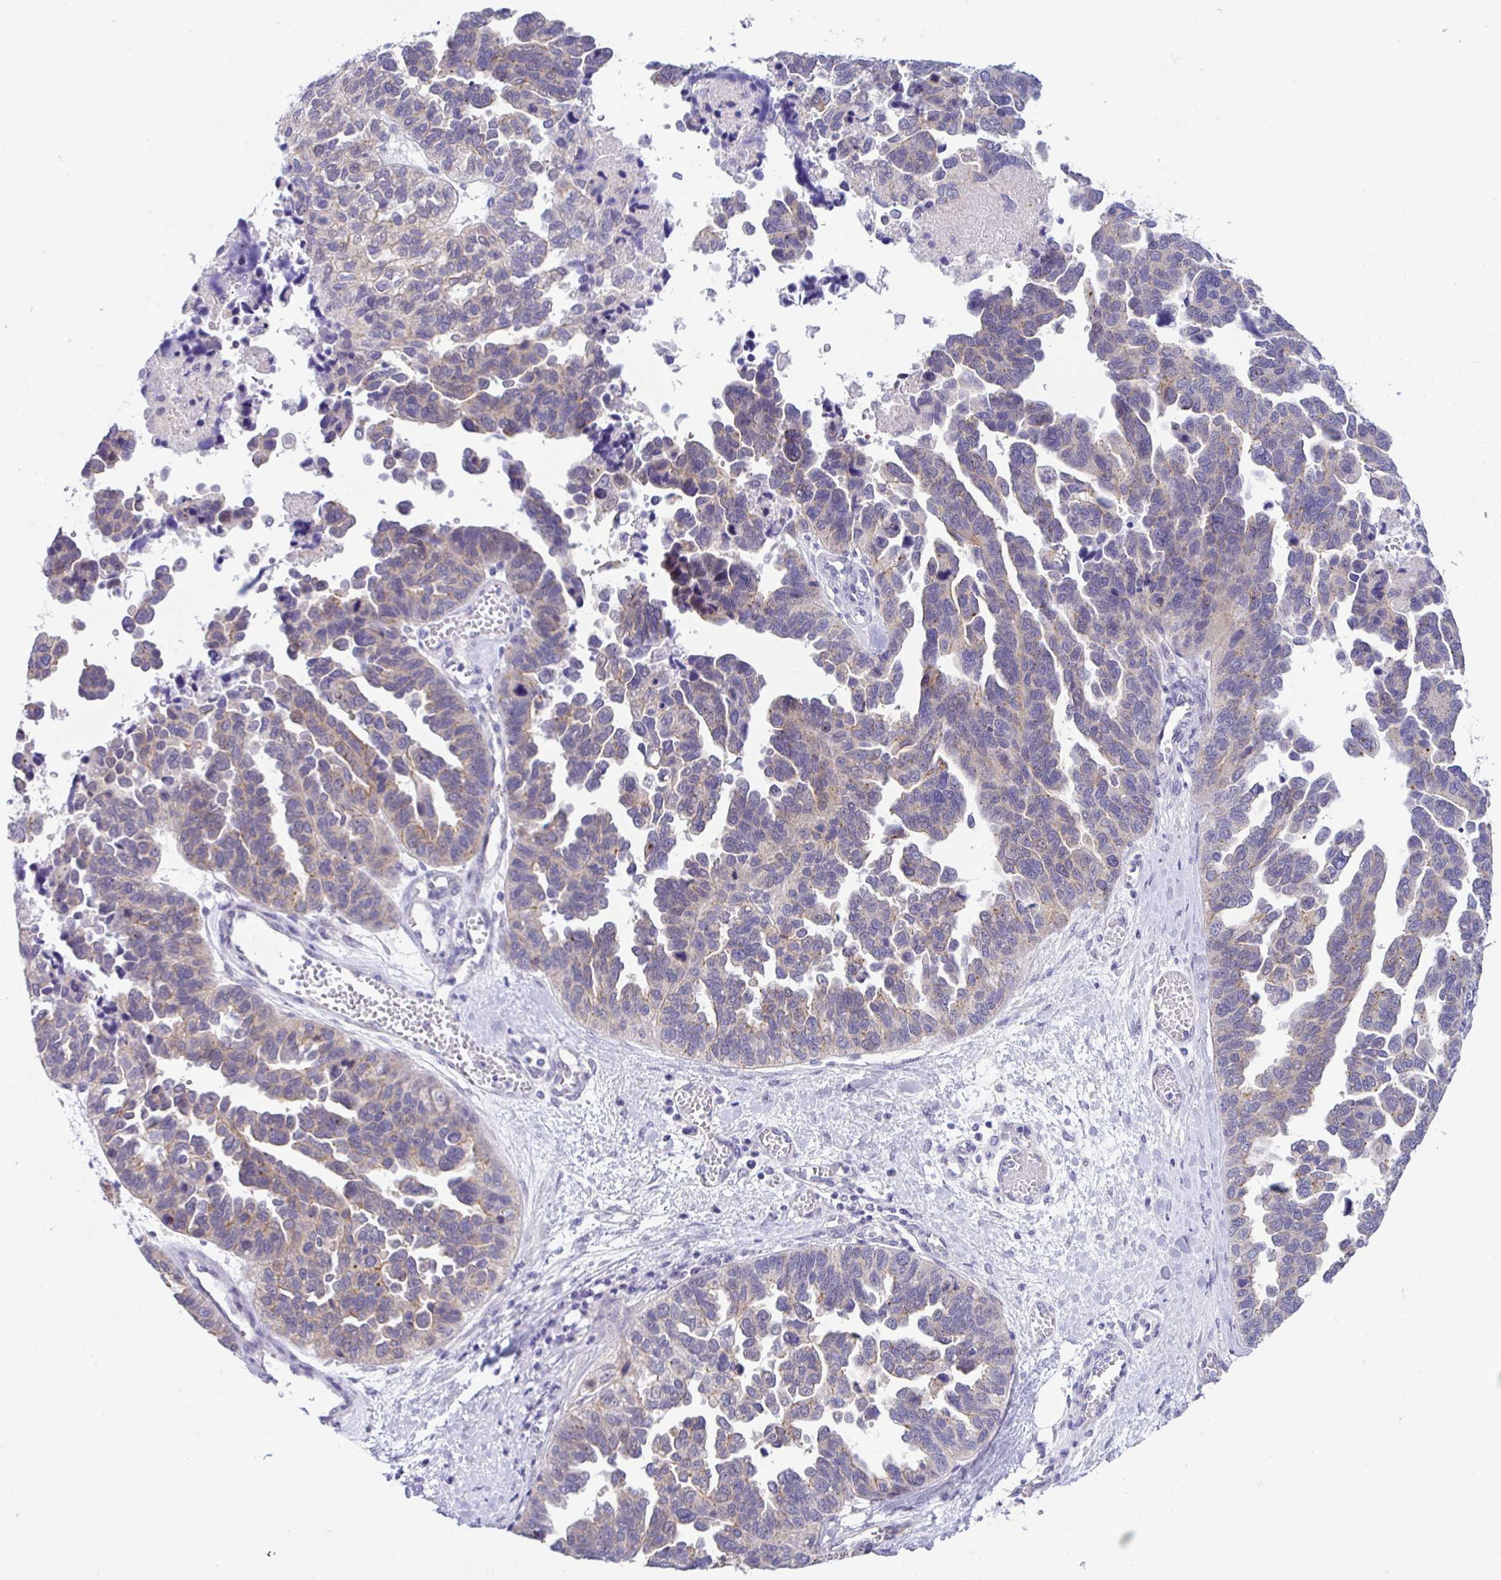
{"staining": {"intensity": "weak", "quantity": "<25%", "location": "cytoplasmic/membranous"}, "tissue": "ovarian cancer", "cell_type": "Tumor cells", "image_type": "cancer", "snomed": [{"axis": "morphology", "description": "Cystadenocarcinoma, serous, NOS"}, {"axis": "topography", "description": "Ovary"}], "caption": "The micrograph displays no staining of tumor cells in serous cystadenocarcinoma (ovarian).", "gene": "CGNL1", "patient": {"sex": "female", "age": 64}}